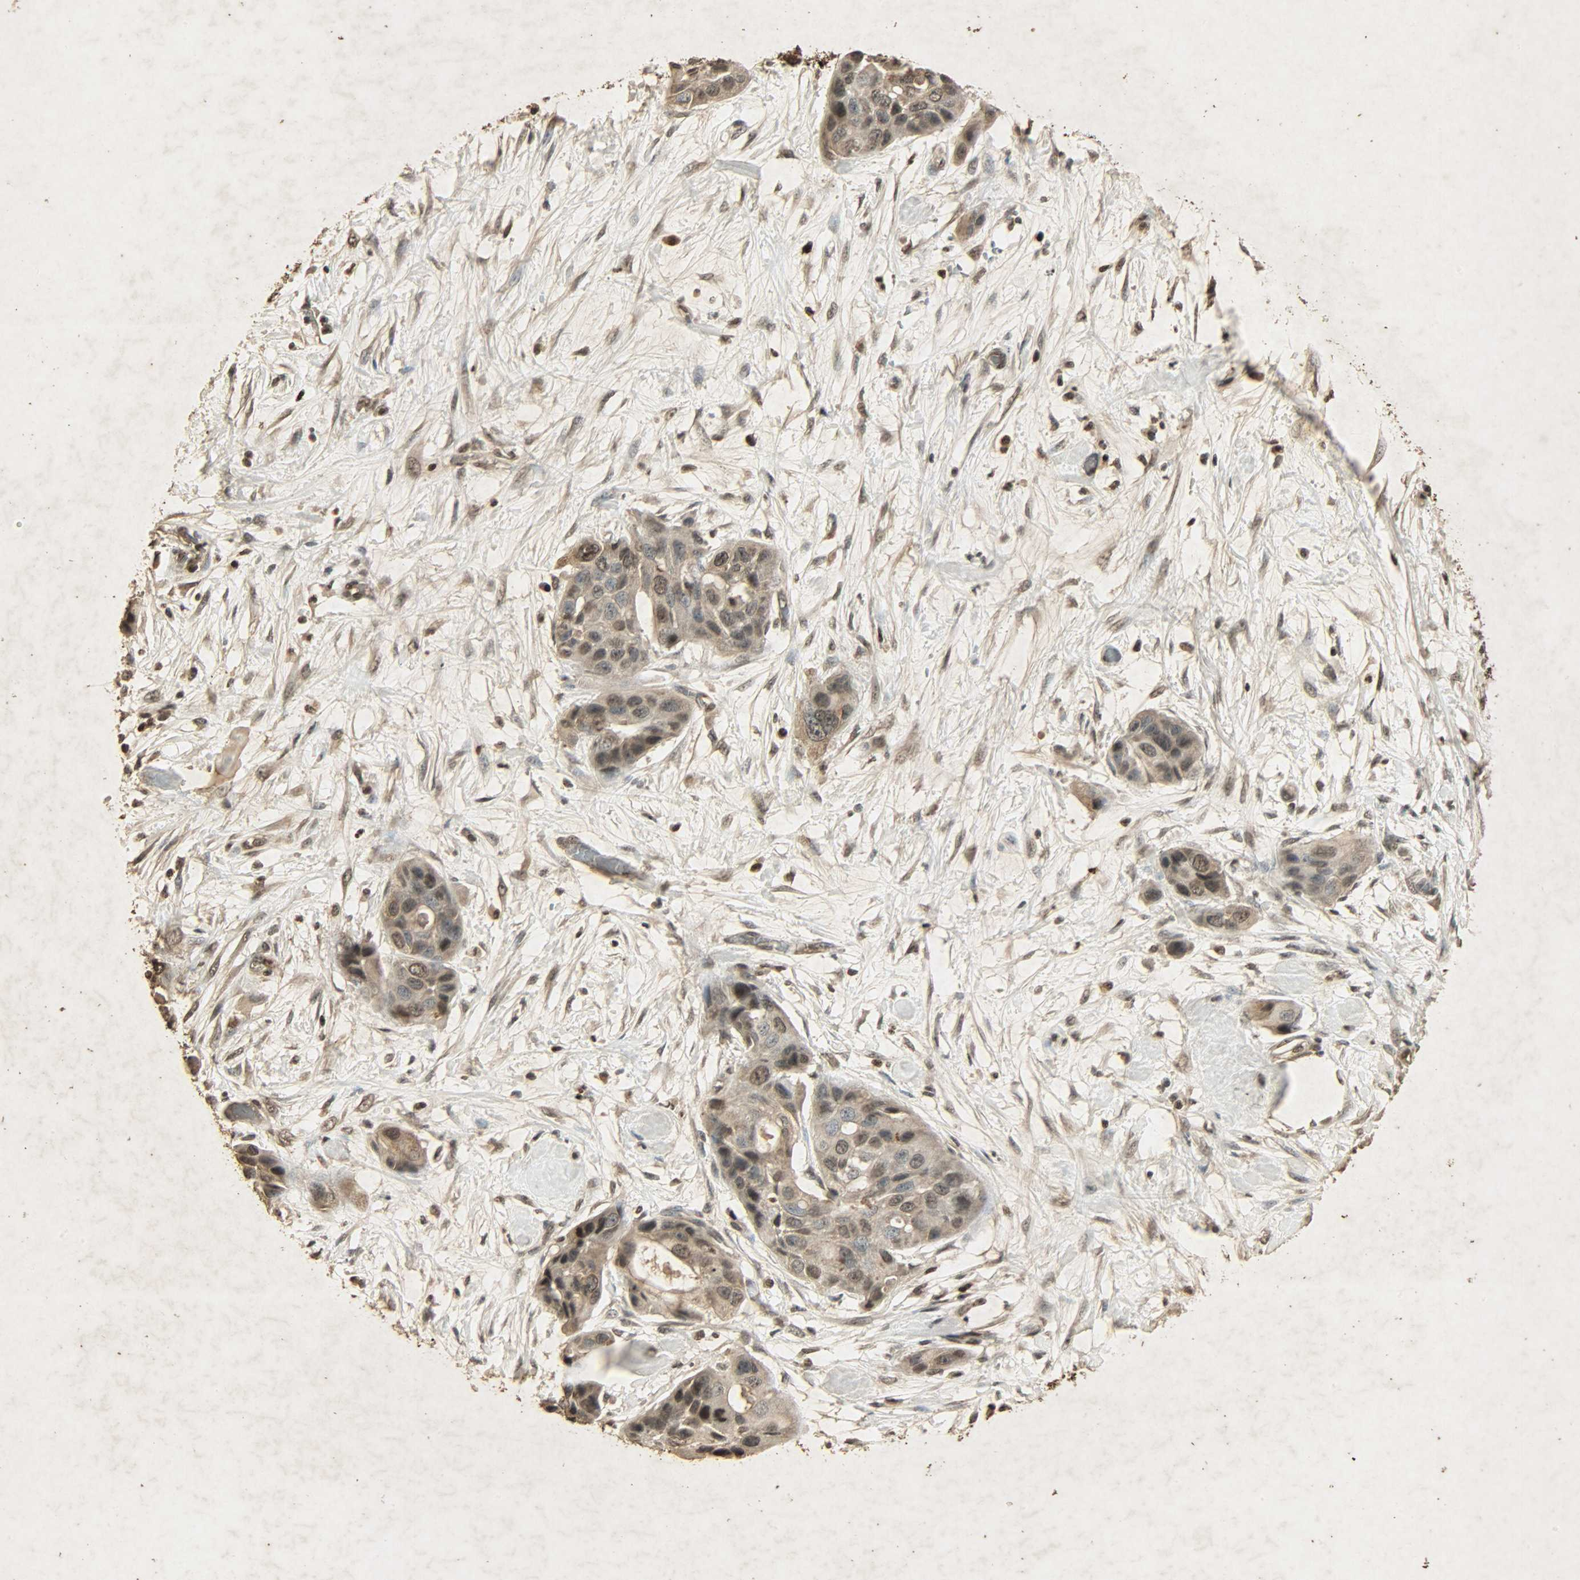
{"staining": {"intensity": "moderate", "quantity": ">75%", "location": "cytoplasmic/membranous,nuclear"}, "tissue": "pancreatic cancer", "cell_type": "Tumor cells", "image_type": "cancer", "snomed": [{"axis": "morphology", "description": "Adenocarcinoma, NOS"}, {"axis": "topography", "description": "Pancreas"}], "caption": "A medium amount of moderate cytoplasmic/membranous and nuclear staining is appreciated in about >75% of tumor cells in pancreatic cancer tissue.", "gene": "PPP3R1", "patient": {"sex": "female", "age": 60}}